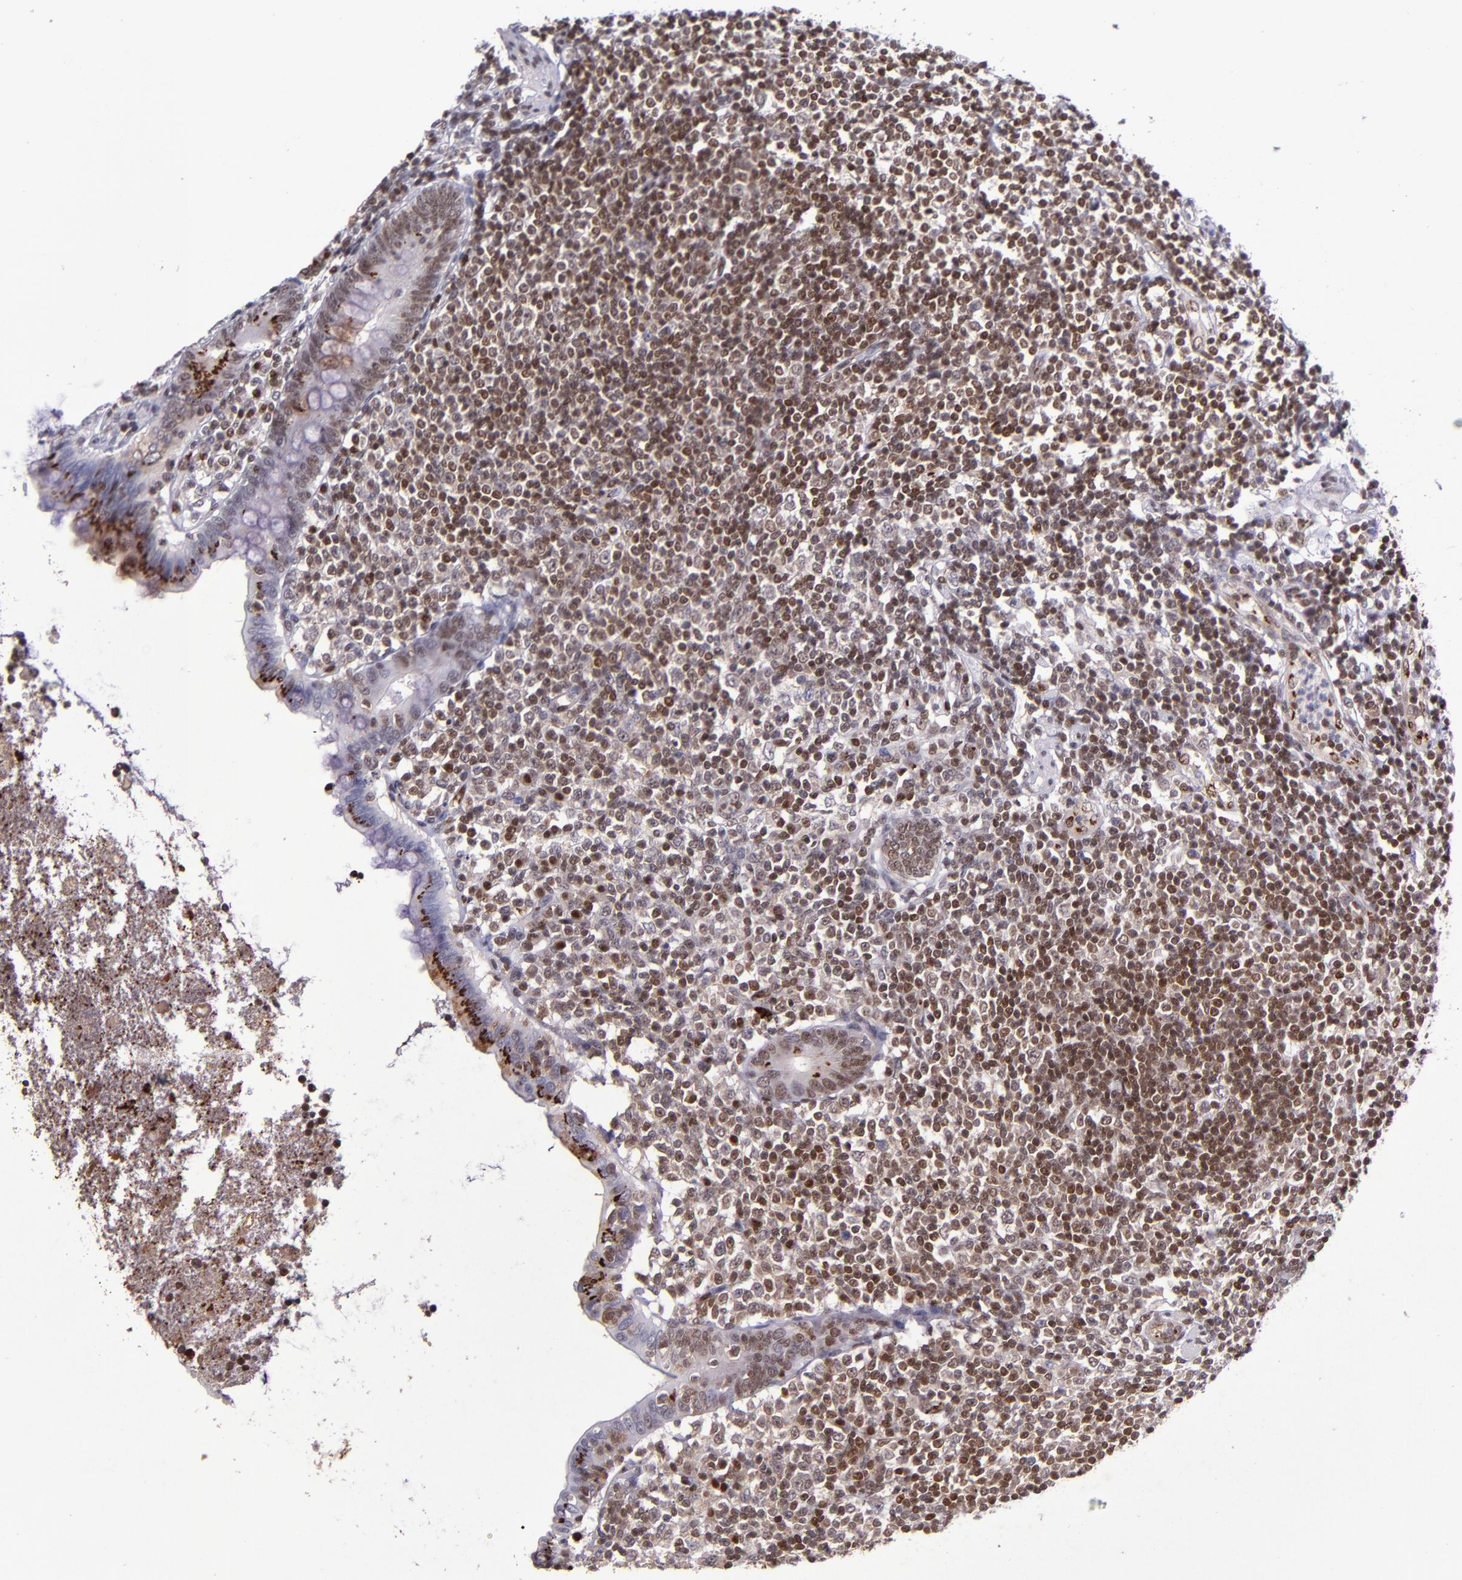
{"staining": {"intensity": "strong", "quantity": ">75%", "location": "nuclear"}, "tissue": "appendix", "cell_type": "Glandular cells", "image_type": "normal", "snomed": [{"axis": "morphology", "description": "Normal tissue, NOS"}, {"axis": "topography", "description": "Appendix"}], "caption": "A high-resolution histopathology image shows immunohistochemistry staining of normal appendix, which demonstrates strong nuclear expression in approximately >75% of glandular cells. (DAB IHC with brightfield microscopy, high magnification).", "gene": "MGMT", "patient": {"sex": "female", "age": 66}}